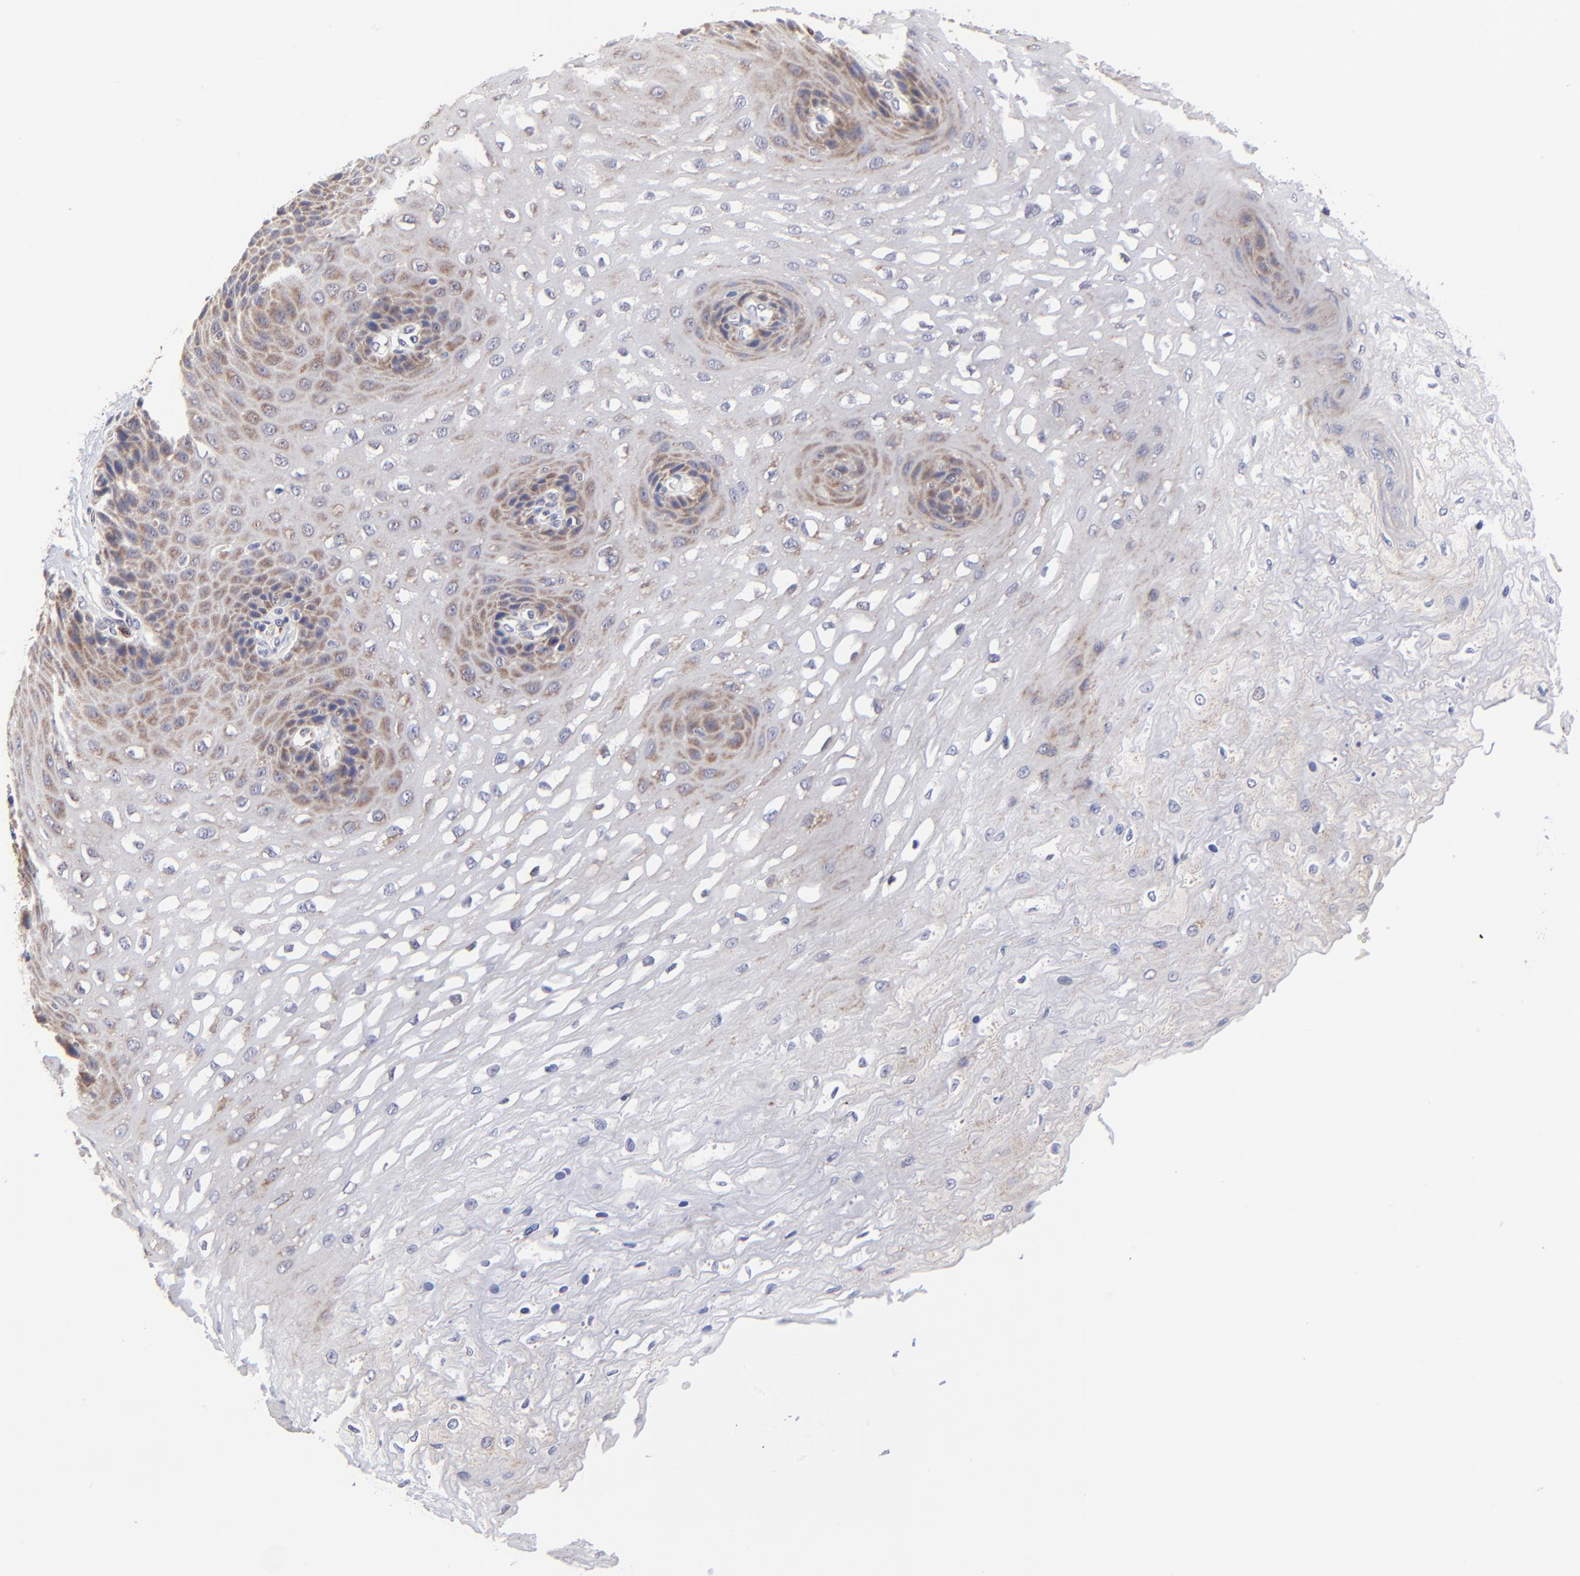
{"staining": {"intensity": "moderate", "quantity": "<25%", "location": "cytoplasmic/membranous"}, "tissue": "esophagus", "cell_type": "Squamous epithelial cells", "image_type": "normal", "snomed": [{"axis": "morphology", "description": "Normal tissue, NOS"}, {"axis": "topography", "description": "Esophagus"}], "caption": "A high-resolution image shows IHC staining of unremarkable esophagus, which displays moderate cytoplasmic/membranous staining in about <25% of squamous epithelial cells. The staining was performed using DAB to visualize the protein expression in brown, while the nuclei were stained in blue with hematoxylin (Magnification: 20x).", "gene": "FBXL12", "patient": {"sex": "female", "age": 72}}